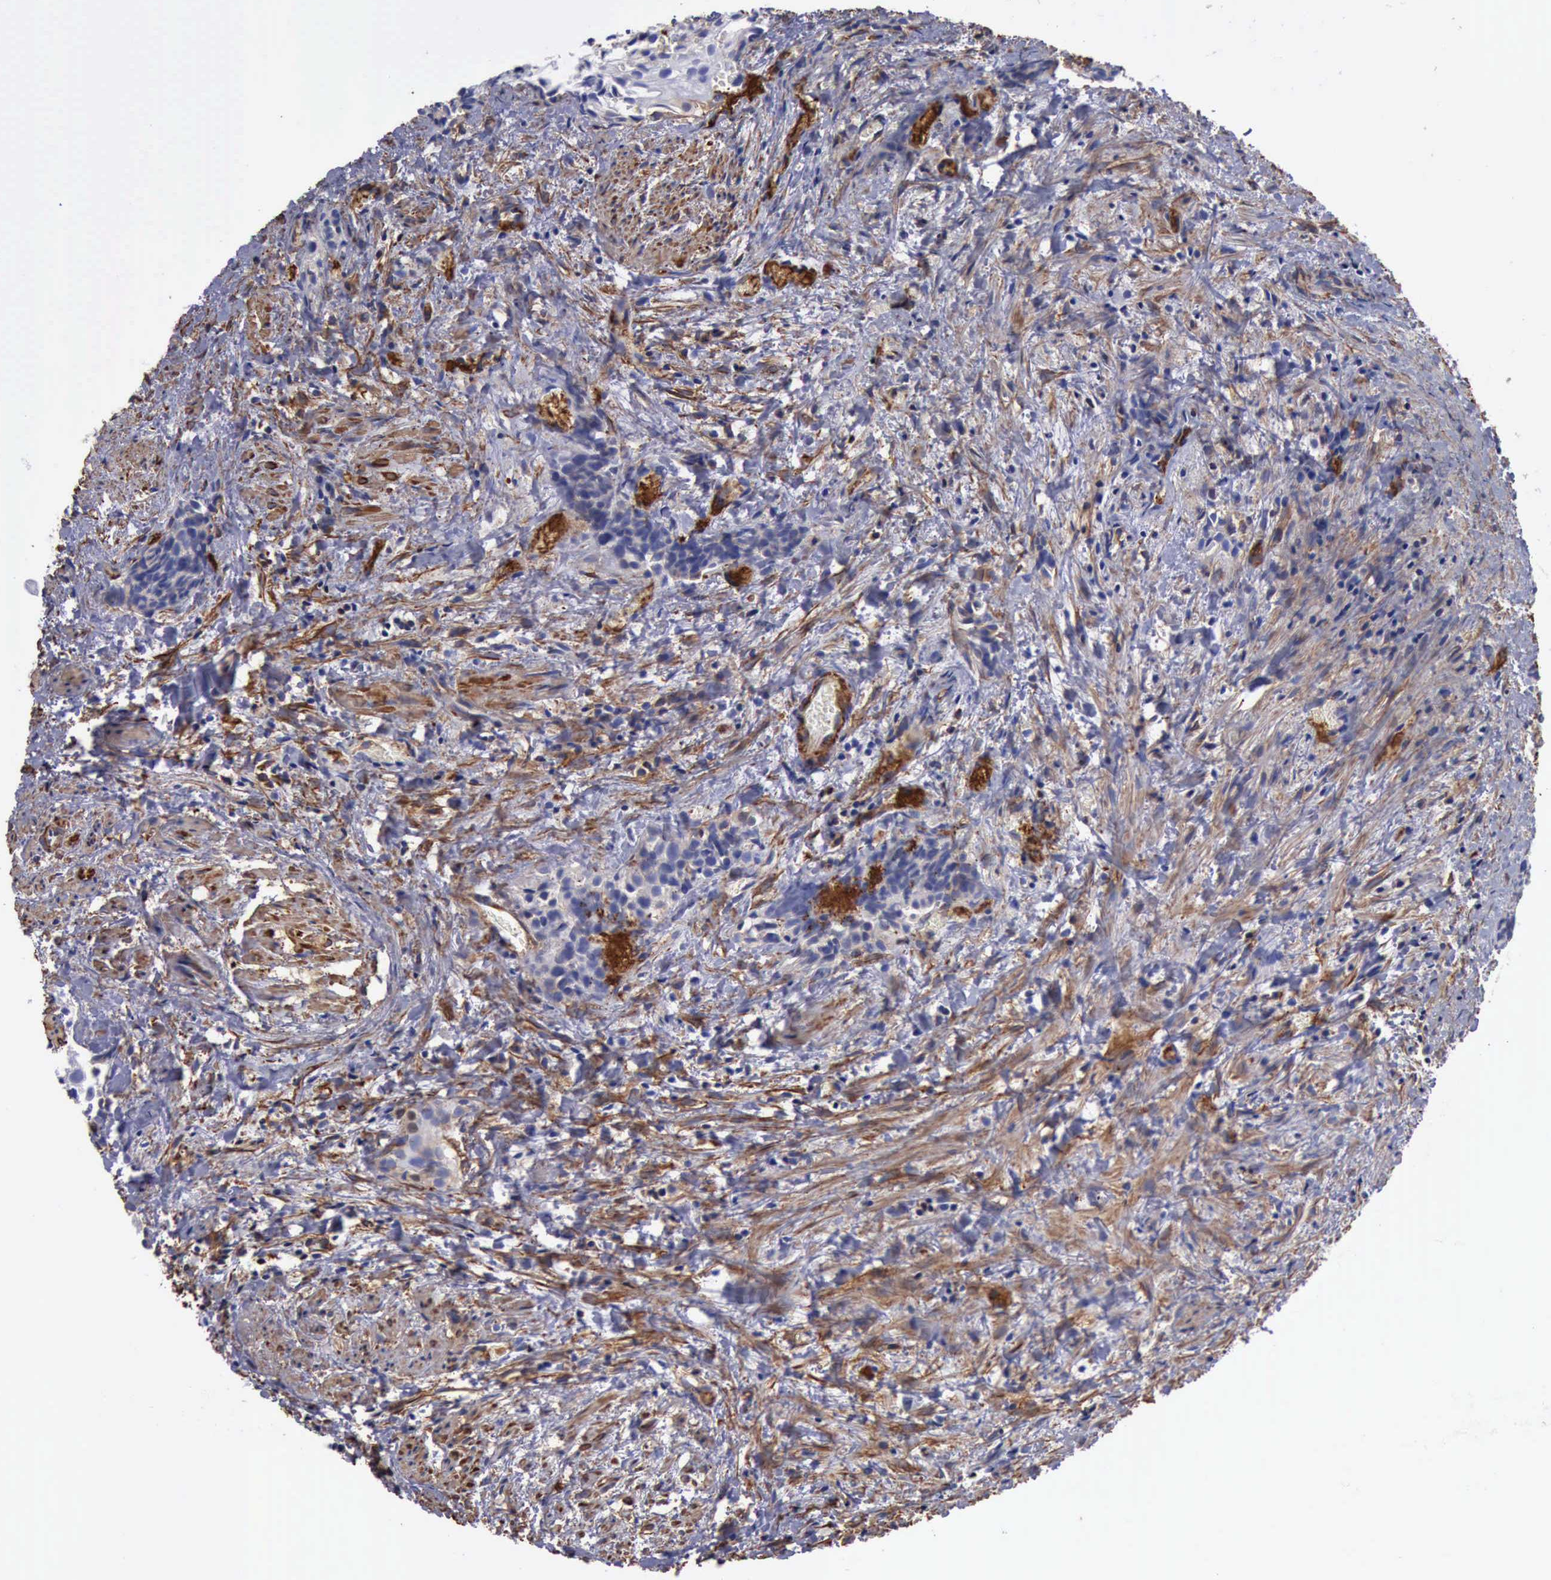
{"staining": {"intensity": "moderate", "quantity": "25%-75%", "location": "cytoplasmic/membranous"}, "tissue": "urothelial cancer", "cell_type": "Tumor cells", "image_type": "cancer", "snomed": [{"axis": "morphology", "description": "Urothelial carcinoma, High grade"}, {"axis": "topography", "description": "Urinary bladder"}], "caption": "Human urothelial cancer stained for a protein (brown) reveals moderate cytoplasmic/membranous positive positivity in about 25%-75% of tumor cells.", "gene": "FLNA", "patient": {"sex": "female", "age": 78}}